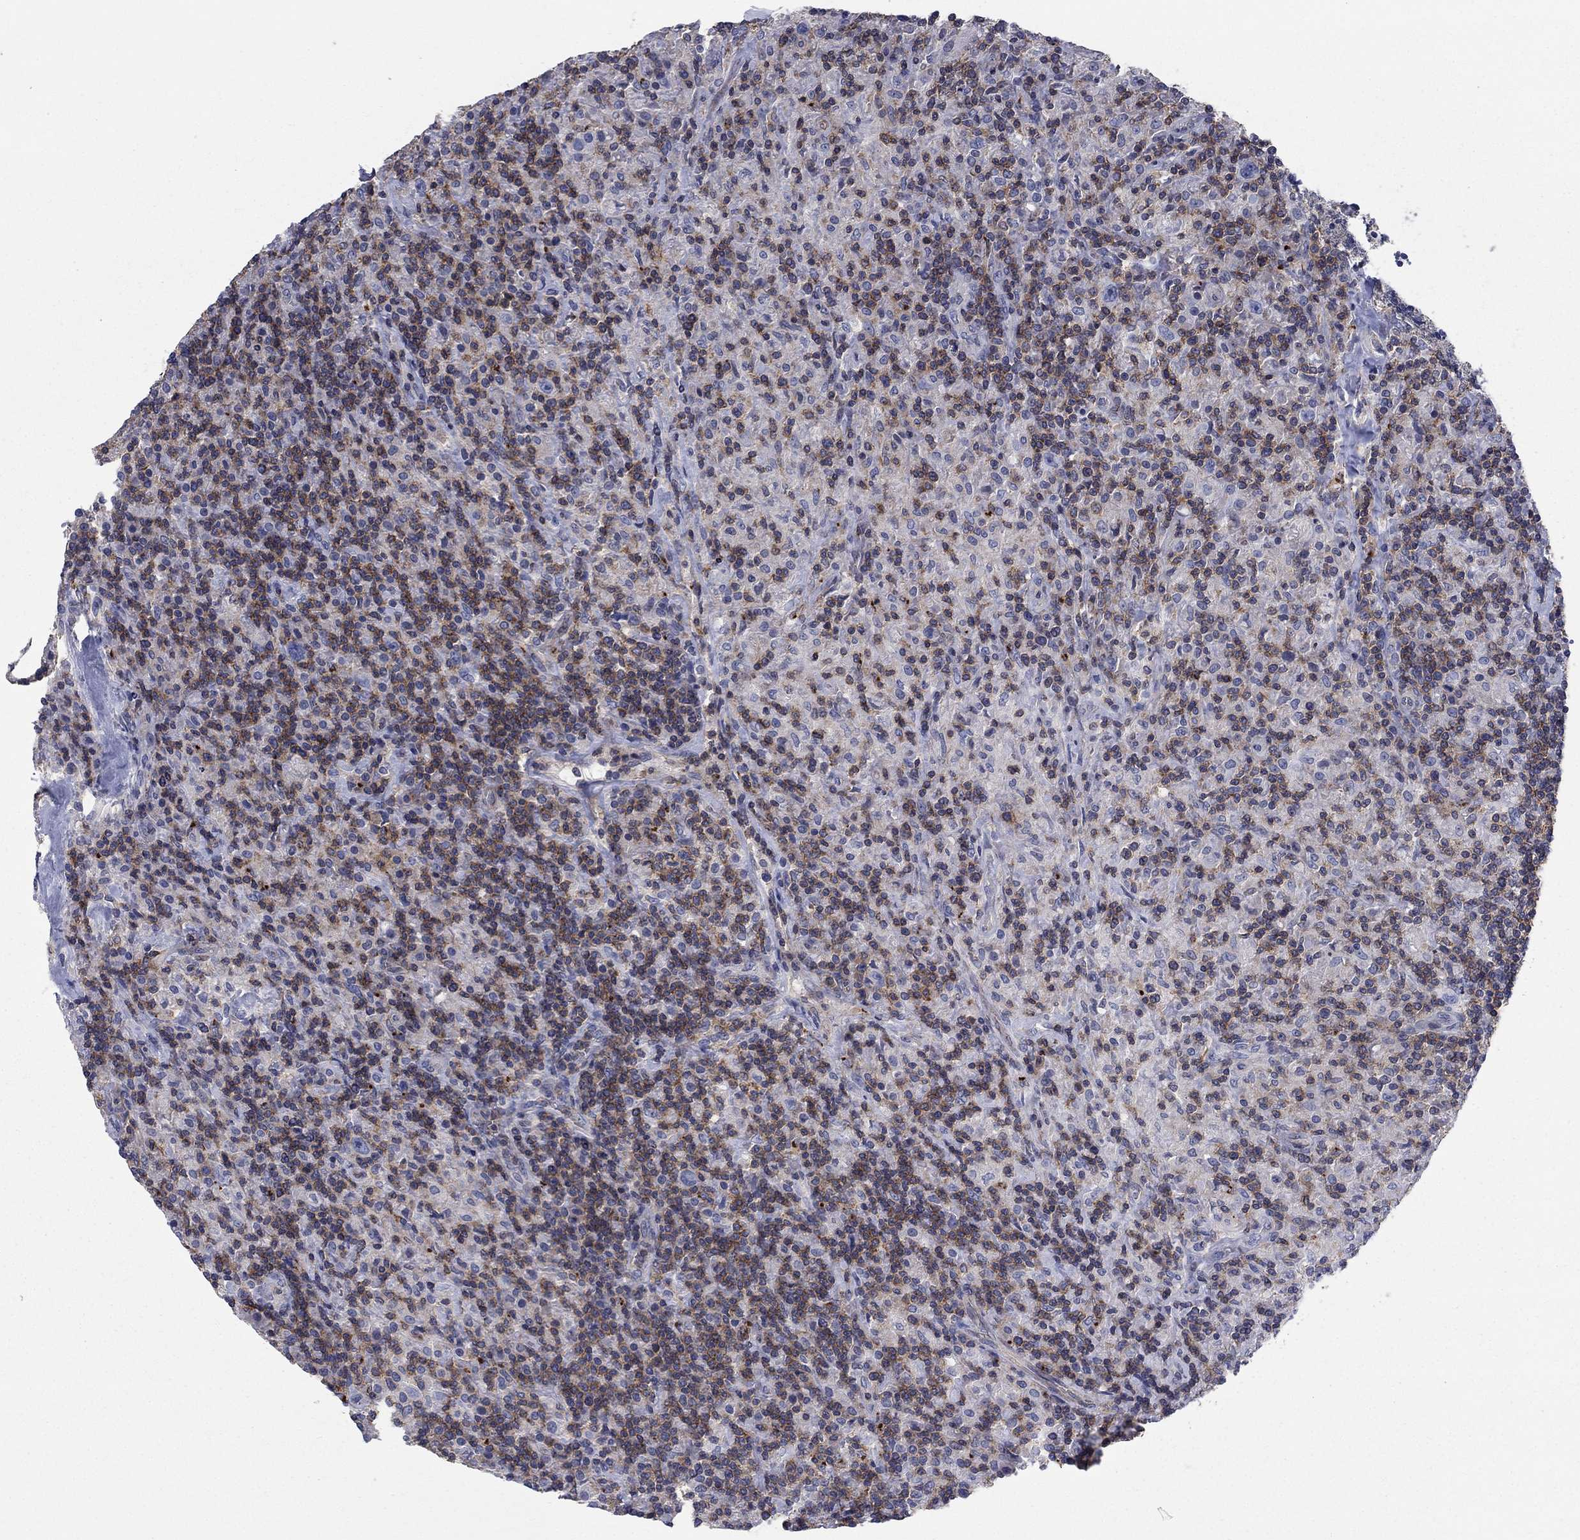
{"staining": {"intensity": "negative", "quantity": "none", "location": "none"}, "tissue": "lymphoma", "cell_type": "Tumor cells", "image_type": "cancer", "snomed": [{"axis": "morphology", "description": "Hodgkin's disease, NOS"}, {"axis": "topography", "description": "Lymph node"}], "caption": "There is no significant expression in tumor cells of lymphoma. The staining is performed using DAB (3,3'-diaminobenzidine) brown chromogen with nuclei counter-stained in using hematoxylin.", "gene": "PSD4", "patient": {"sex": "male", "age": 70}}